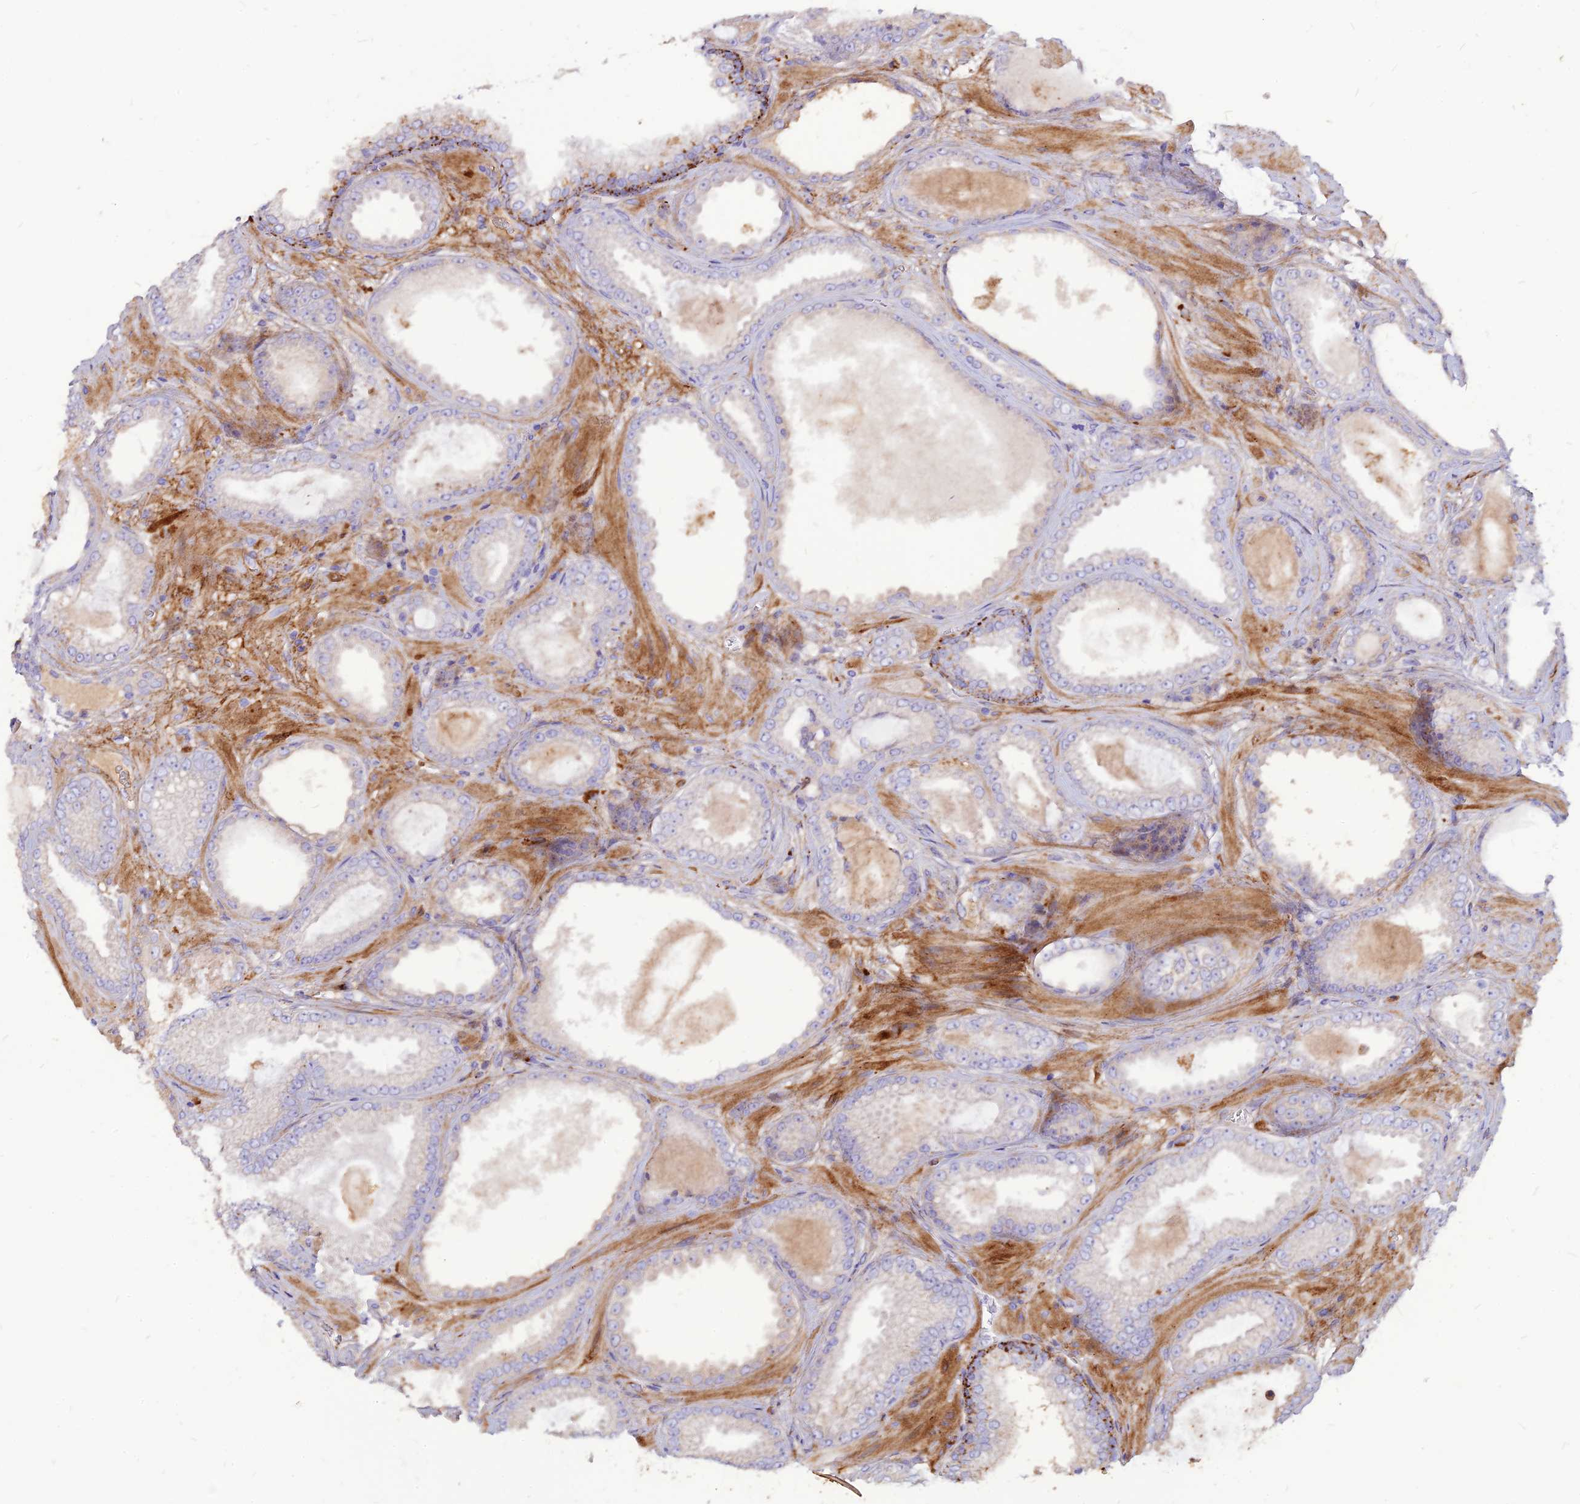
{"staining": {"intensity": "negative", "quantity": "none", "location": "none"}, "tissue": "prostate cancer", "cell_type": "Tumor cells", "image_type": "cancer", "snomed": [{"axis": "morphology", "description": "Adenocarcinoma, Low grade"}, {"axis": "topography", "description": "Prostate"}], "caption": "Prostate adenocarcinoma (low-grade) was stained to show a protein in brown. There is no significant staining in tumor cells.", "gene": "RIMOC1", "patient": {"sex": "male", "age": 57}}